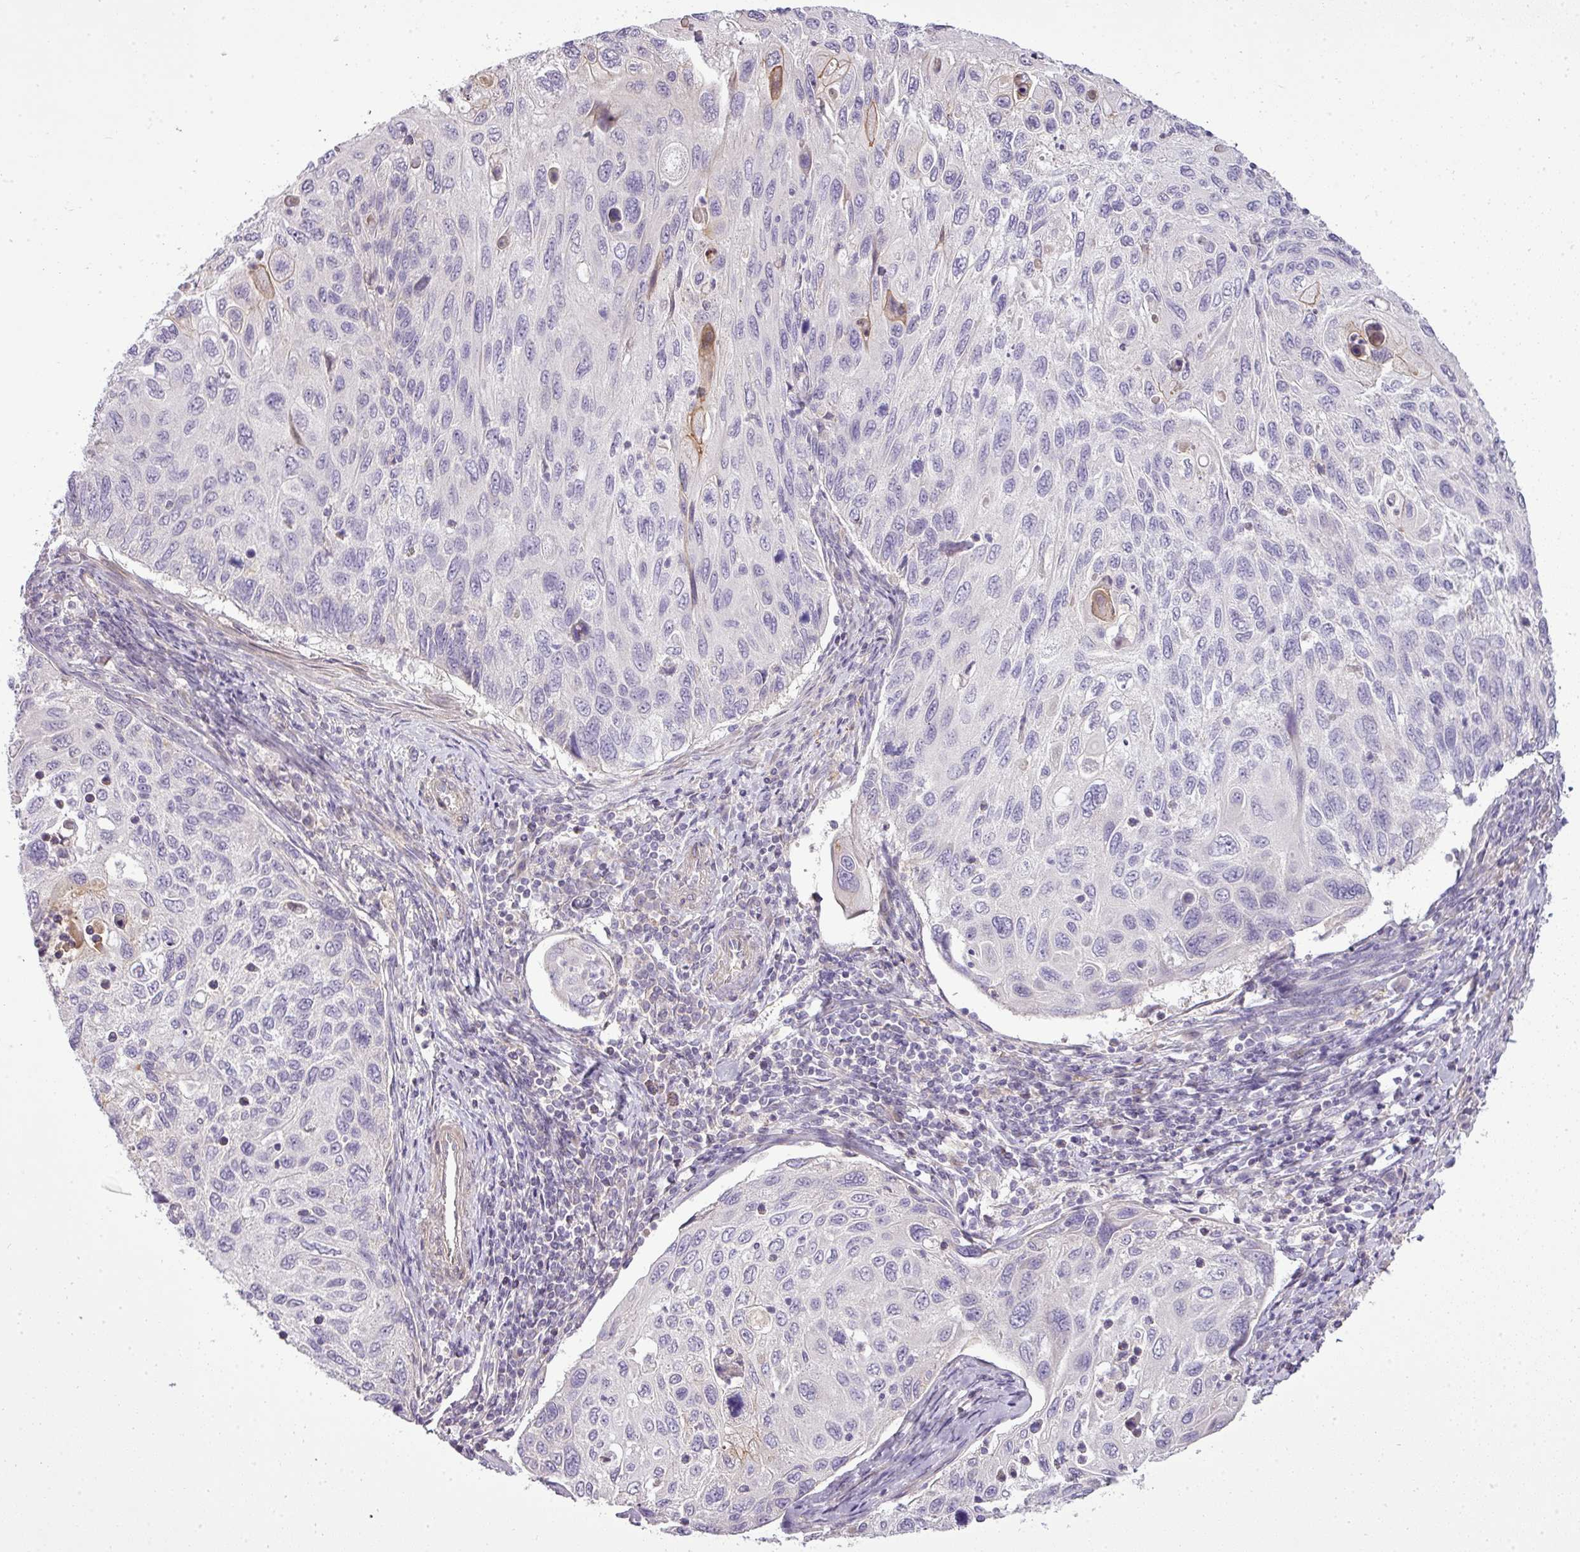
{"staining": {"intensity": "negative", "quantity": "none", "location": "none"}, "tissue": "cervical cancer", "cell_type": "Tumor cells", "image_type": "cancer", "snomed": [{"axis": "morphology", "description": "Squamous cell carcinoma, NOS"}, {"axis": "topography", "description": "Cervix"}], "caption": "Tumor cells show no significant protein expression in cervical cancer (squamous cell carcinoma). The staining is performed using DAB brown chromogen with nuclei counter-stained in using hematoxylin.", "gene": "PDRG1", "patient": {"sex": "female", "age": 70}}